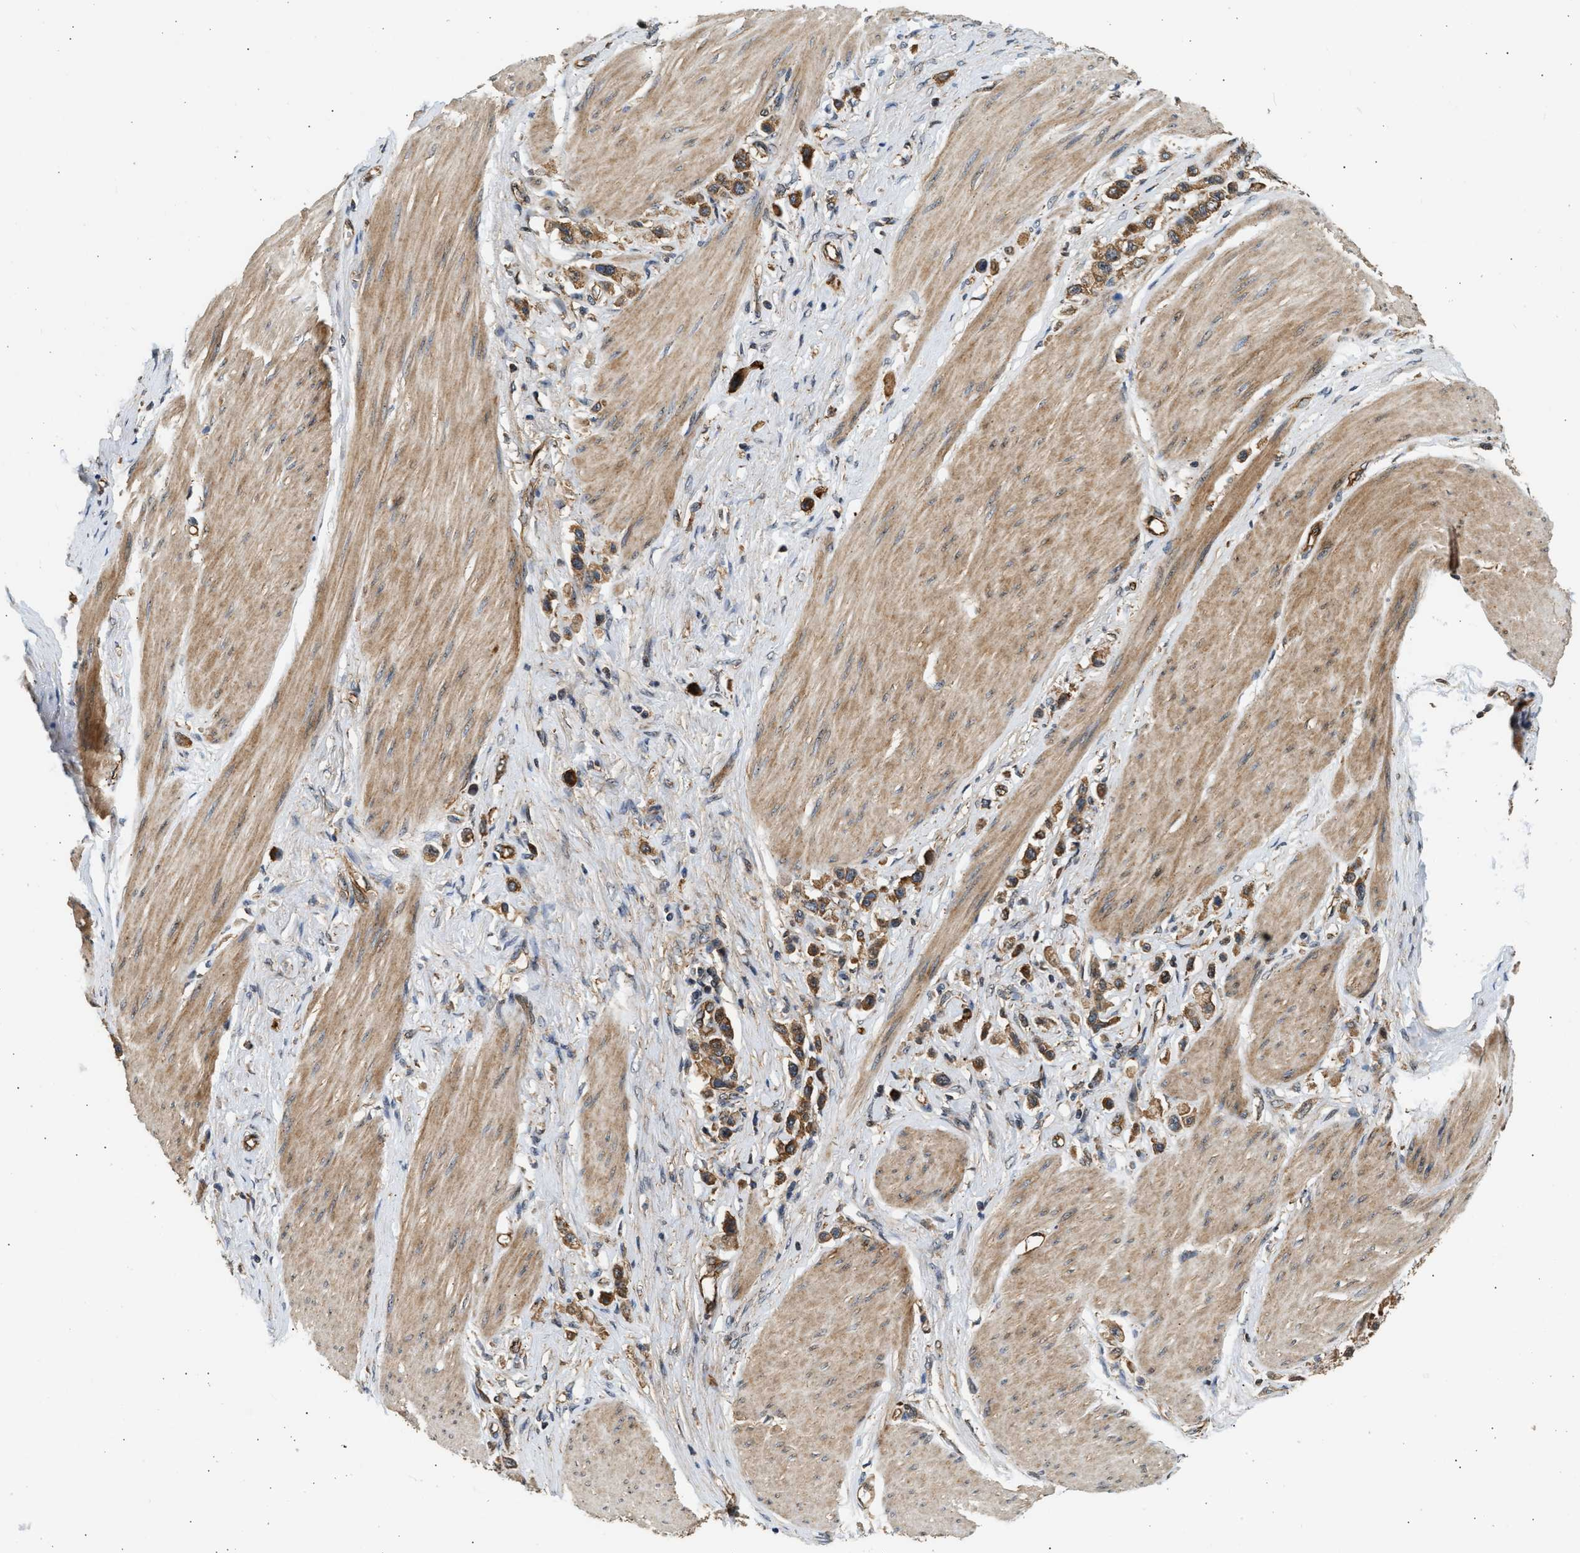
{"staining": {"intensity": "moderate", "quantity": ">75%", "location": "cytoplasmic/membranous"}, "tissue": "stomach cancer", "cell_type": "Tumor cells", "image_type": "cancer", "snomed": [{"axis": "morphology", "description": "Adenocarcinoma, NOS"}, {"axis": "topography", "description": "Stomach"}], "caption": "Adenocarcinoma (stomach) tissue demonstrates moderate cytoplasmic/membranous positivity in about >75% of tumor cells, visualized by immunohistochemistry.", "gene": "DUSP14", "patient": {"sex": "female", "age": 65}}